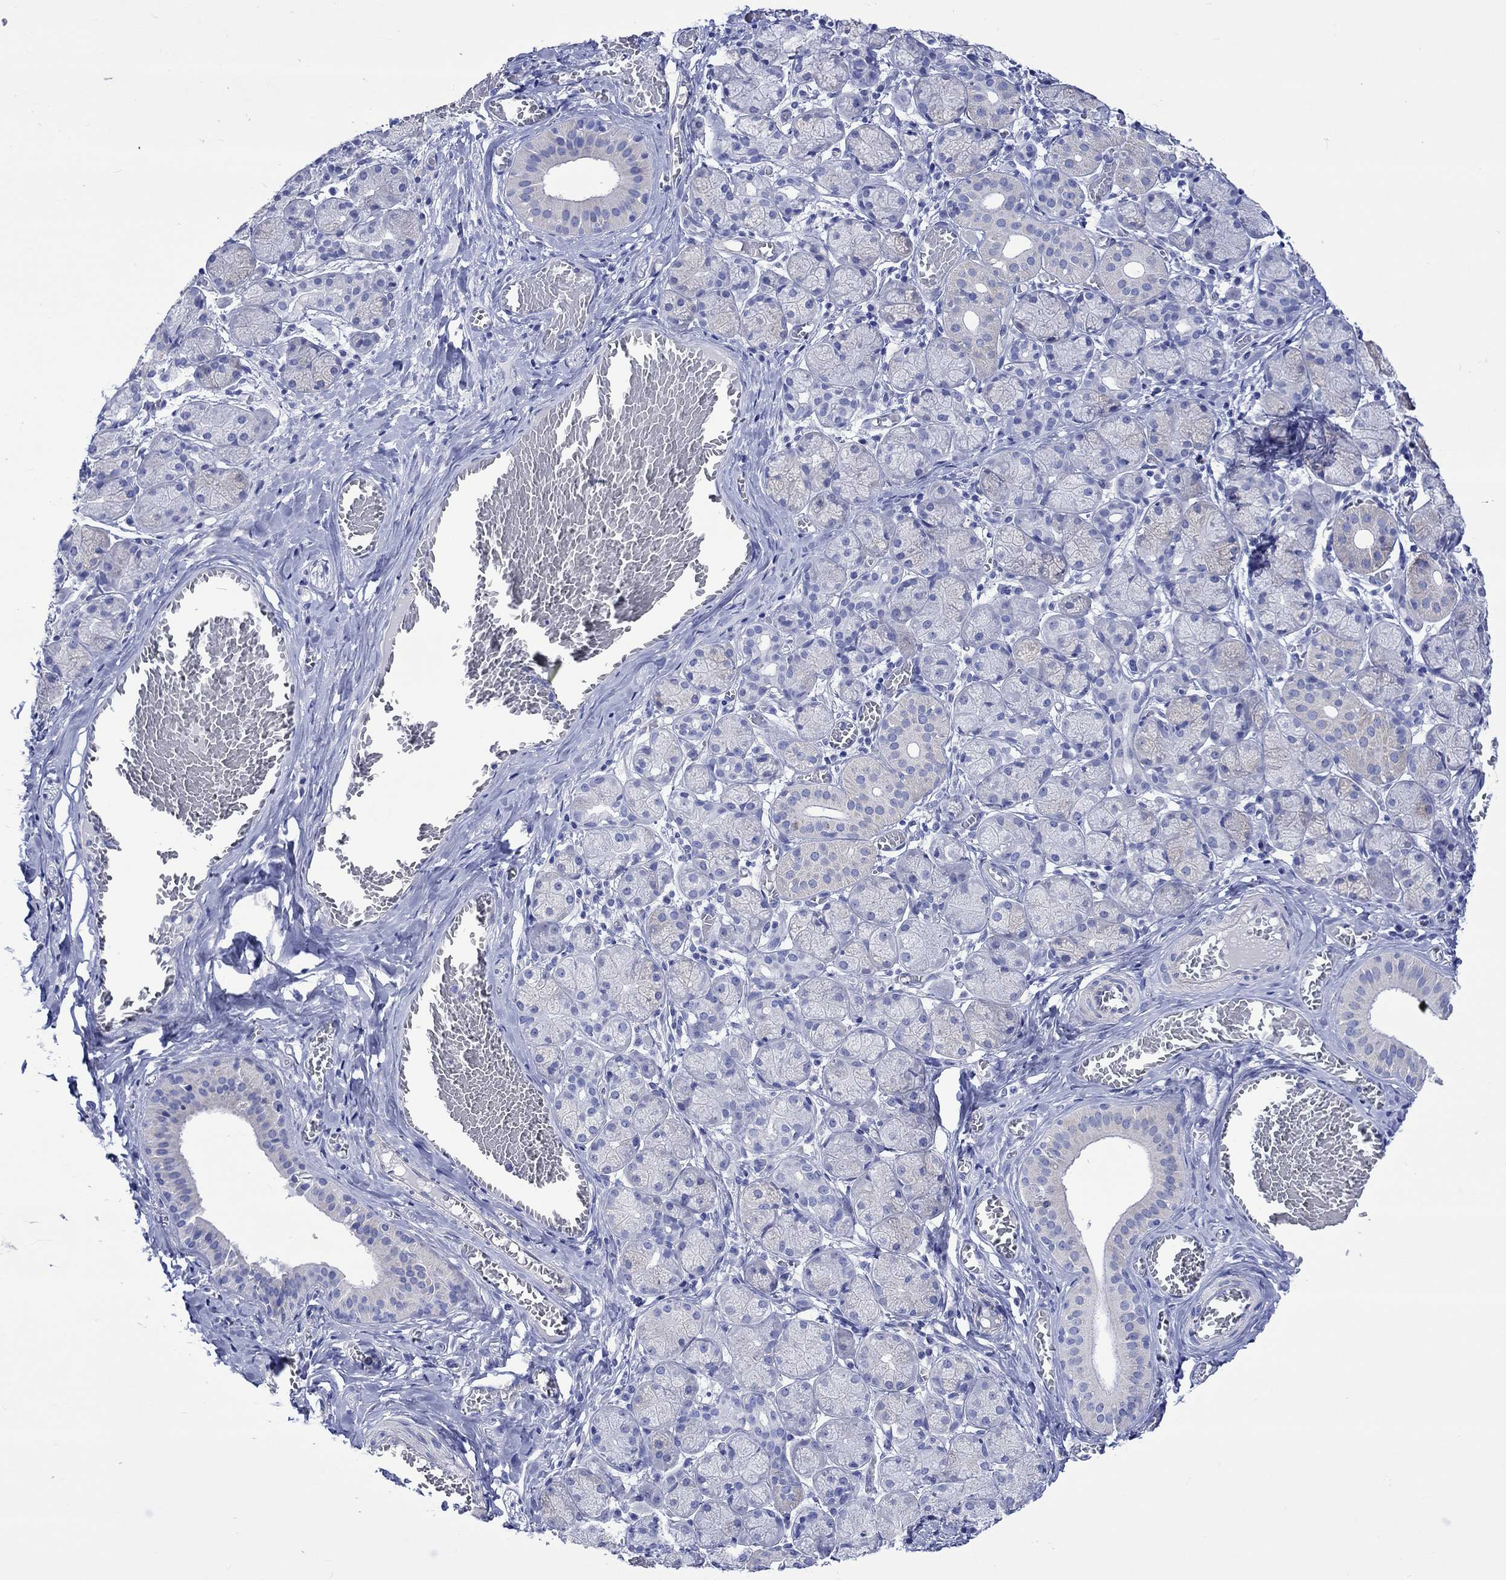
{"staining": {"intensity": "negative", "quantity": "none", "location": "none"}, "tissue": "salivary gland", "cell_type": "Glandular cells", "image_type": "normal", "snomed": [{"axis": "morphology", "description": "Normal tissue, NOS"}, {"axis": "topography", "description": "Salivary gland"}, {"axis": "topography", "description": "Peripheral nerve tissue"}], "caption": "An image of salivary gland stained for a protein demonstrates no brown staining in glandular cells. (DAB (3,3'-diaminobenzidine) immunohistochemistry, high magnification).", "gene": "HARBI1", "patient": {"sex": "female", "age": 24}}